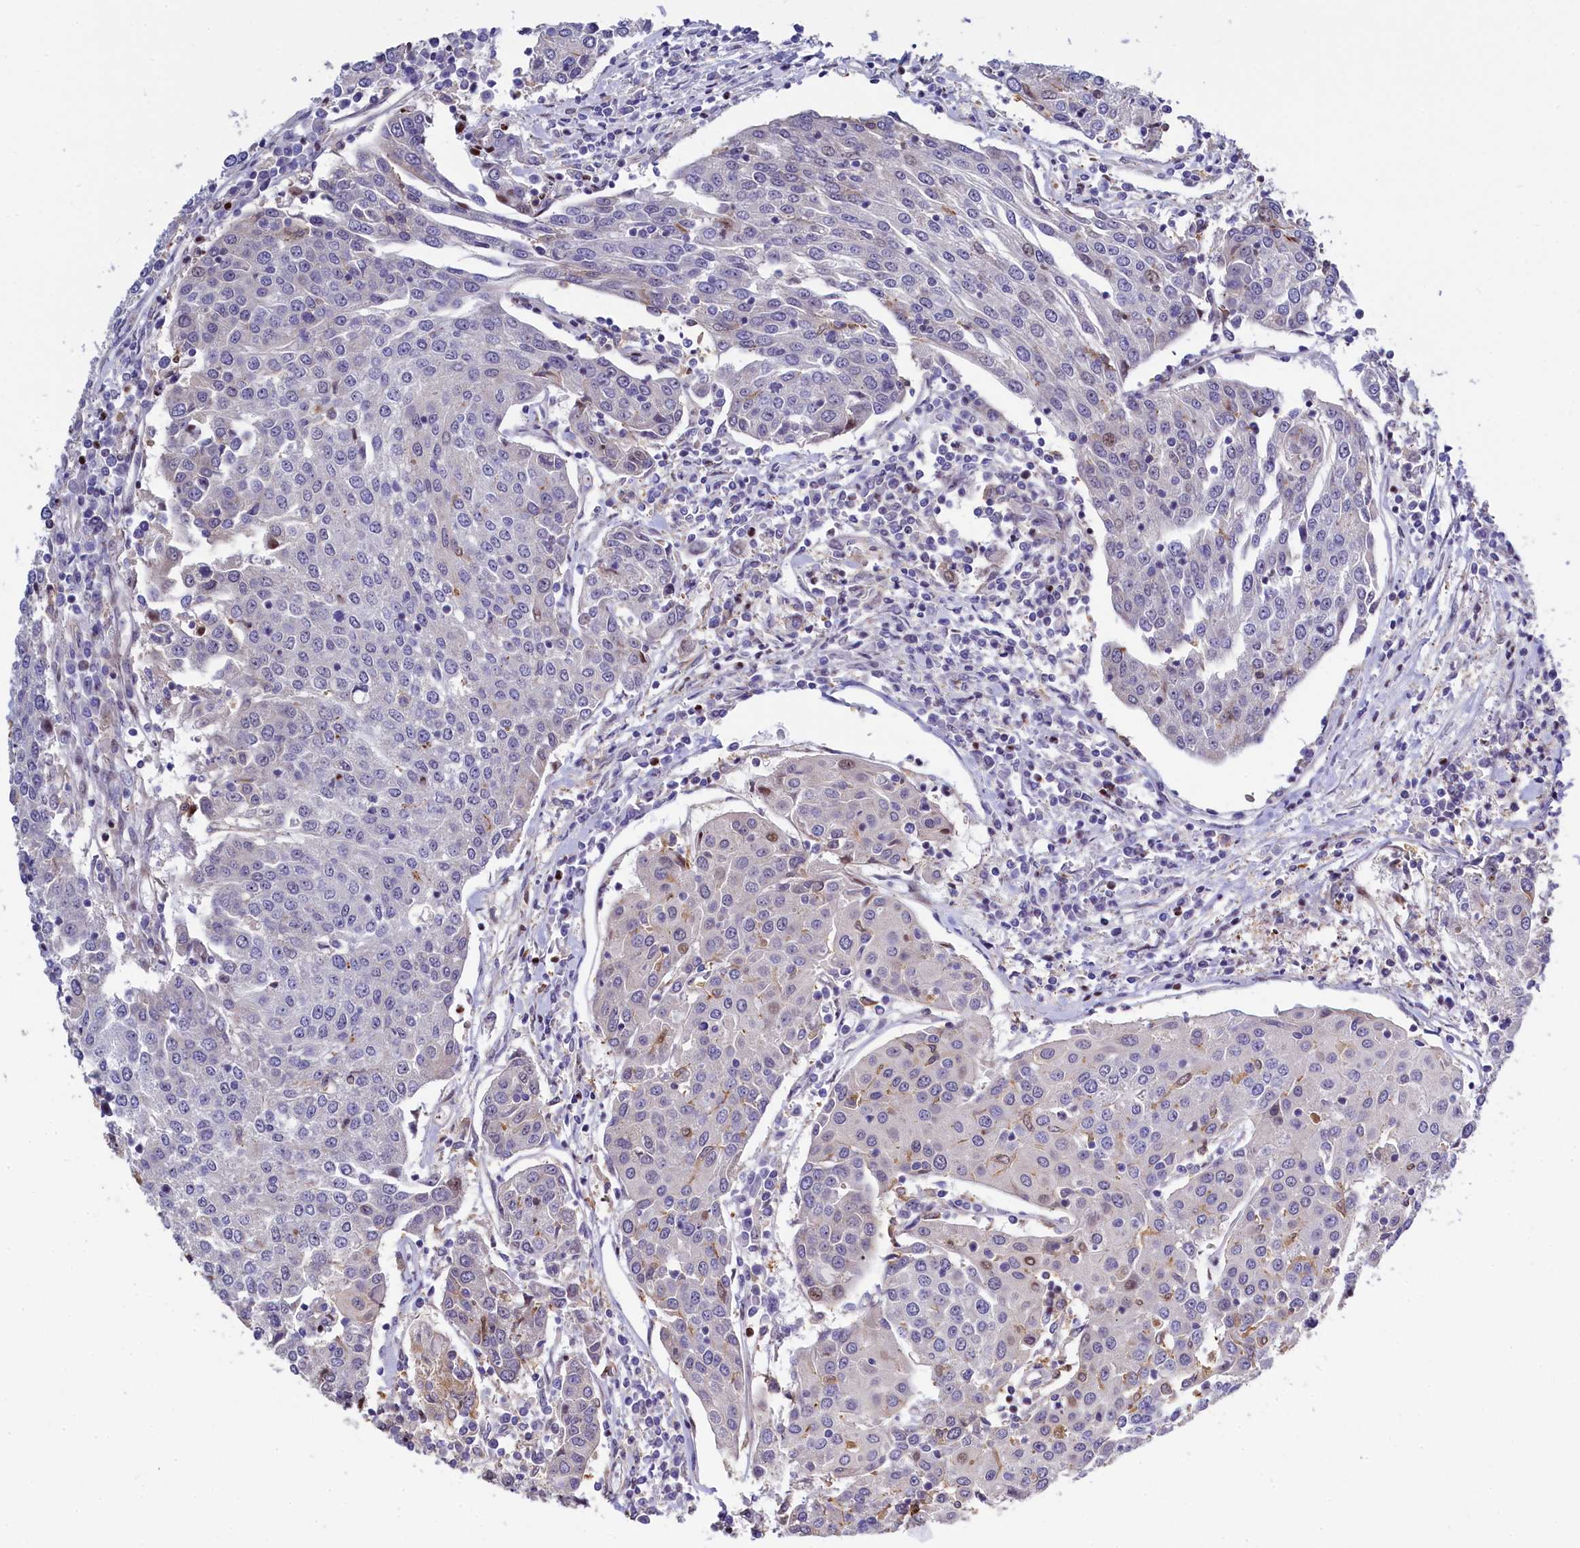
{"staining": {"intensity": "negative", "quantity": "none", "location": "none"}, "tissue": "urothelial cancer", "cell_type": "Tumor cells", "image_type": "cancer", "snomed": [{"axis": "morphology", "description": "Urothelial carcinoma, High grade"}, {"axis": "topography", "description": "Urinary bladder"}], "caption": "A photomicrograph of human high-grade urothelial carcinoma is negative for staining in tumor cells.", "gene": "TGDS", "patient": {"sex": "female", "age": 85}}